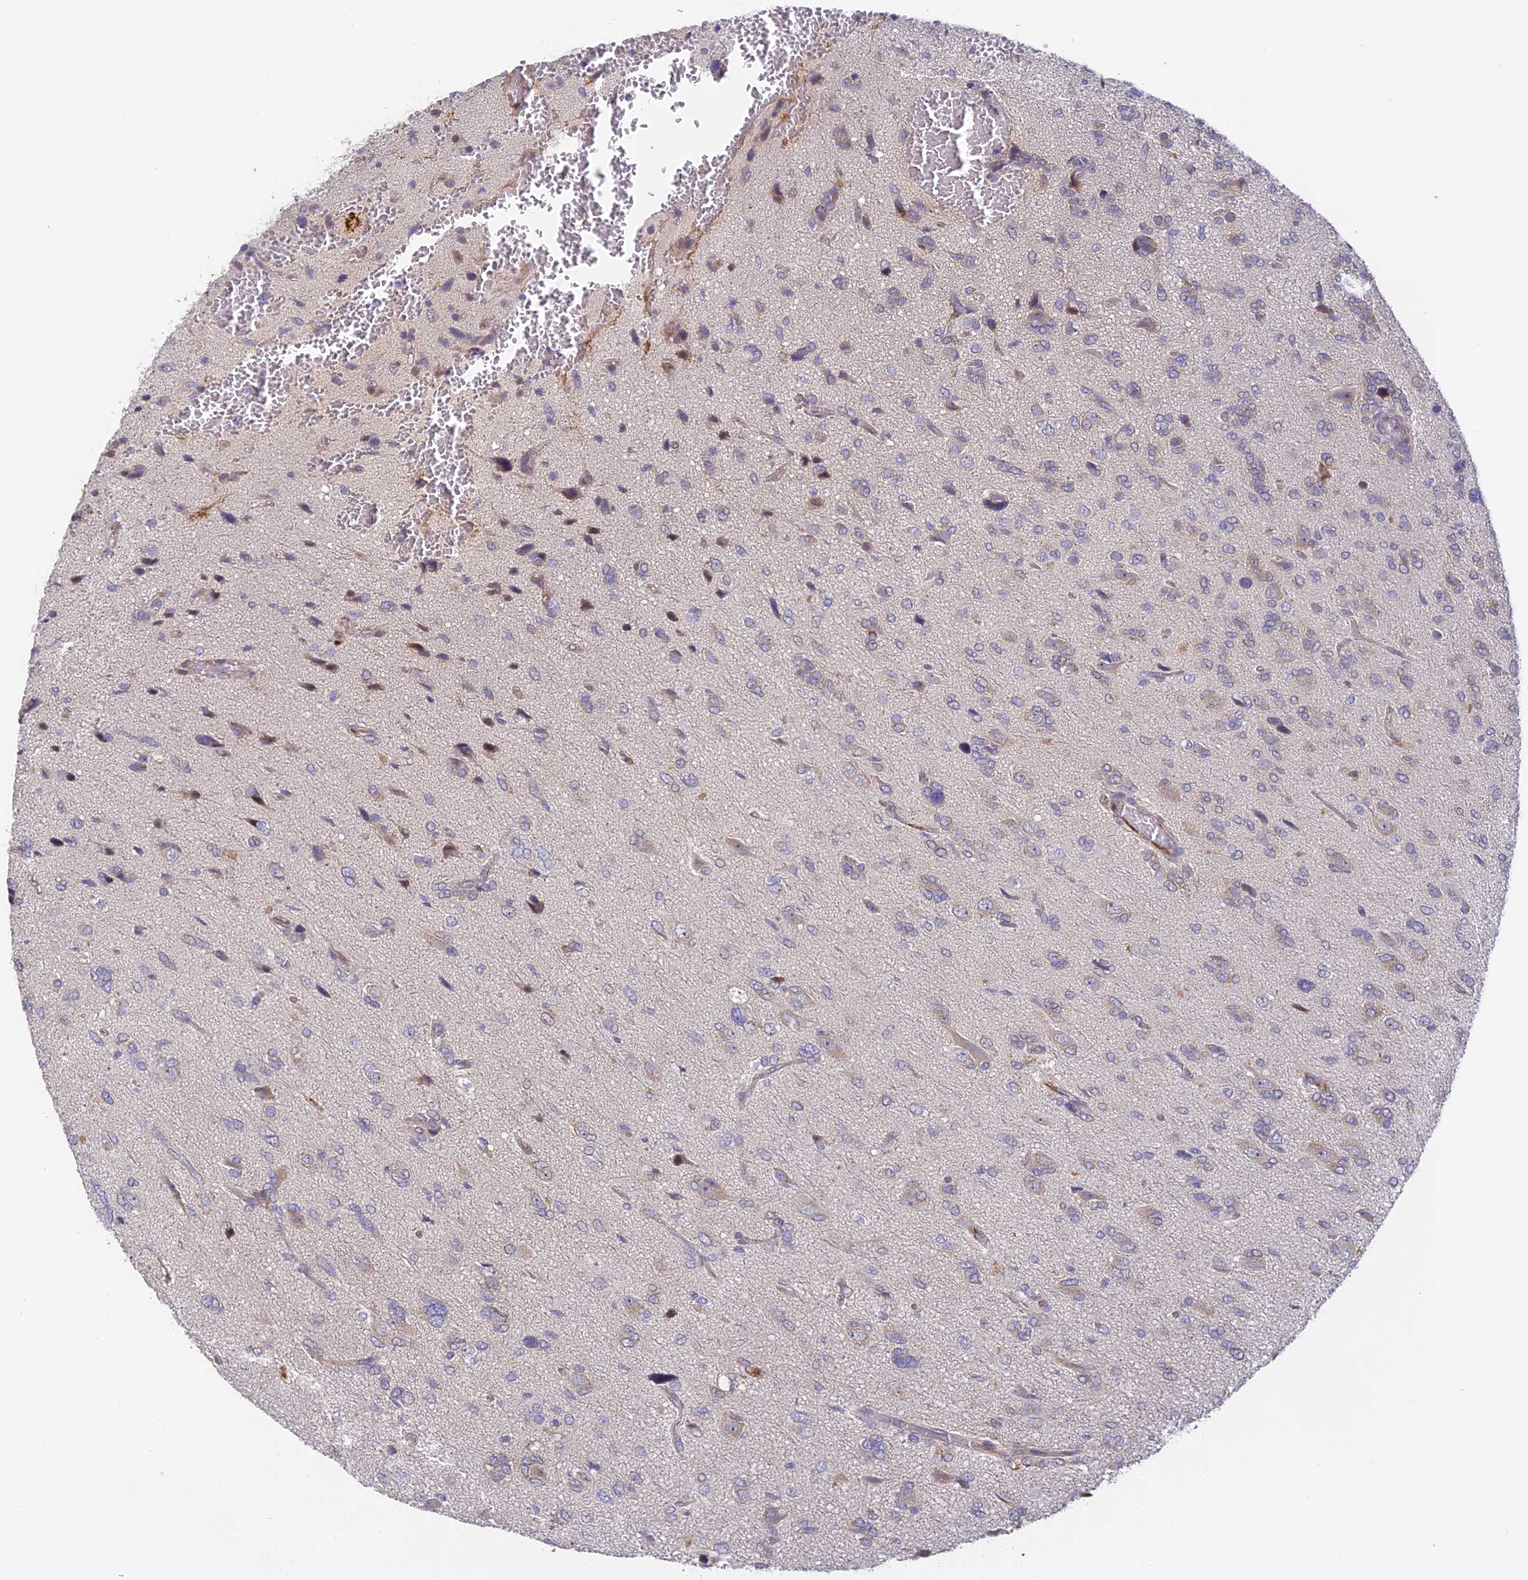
{"staining": {"intensity": "negative", "quantity": "none", "location": "none"}, "tissue": "glioma", "cell_type": "Tumor cells", "image_type": "cancer", "snomed": [{"axis": "morphology", "description": "Glioma, malignant, High grade"}, {"axis": "topography", "description": "Brain"}], "caption": "High-grade glioma (malignant) was stained to show a protein in brown. There is no significant staining in tumor cells.", "gene": "DNAAF10", "patient": {"sex": "female", "age": 59}}